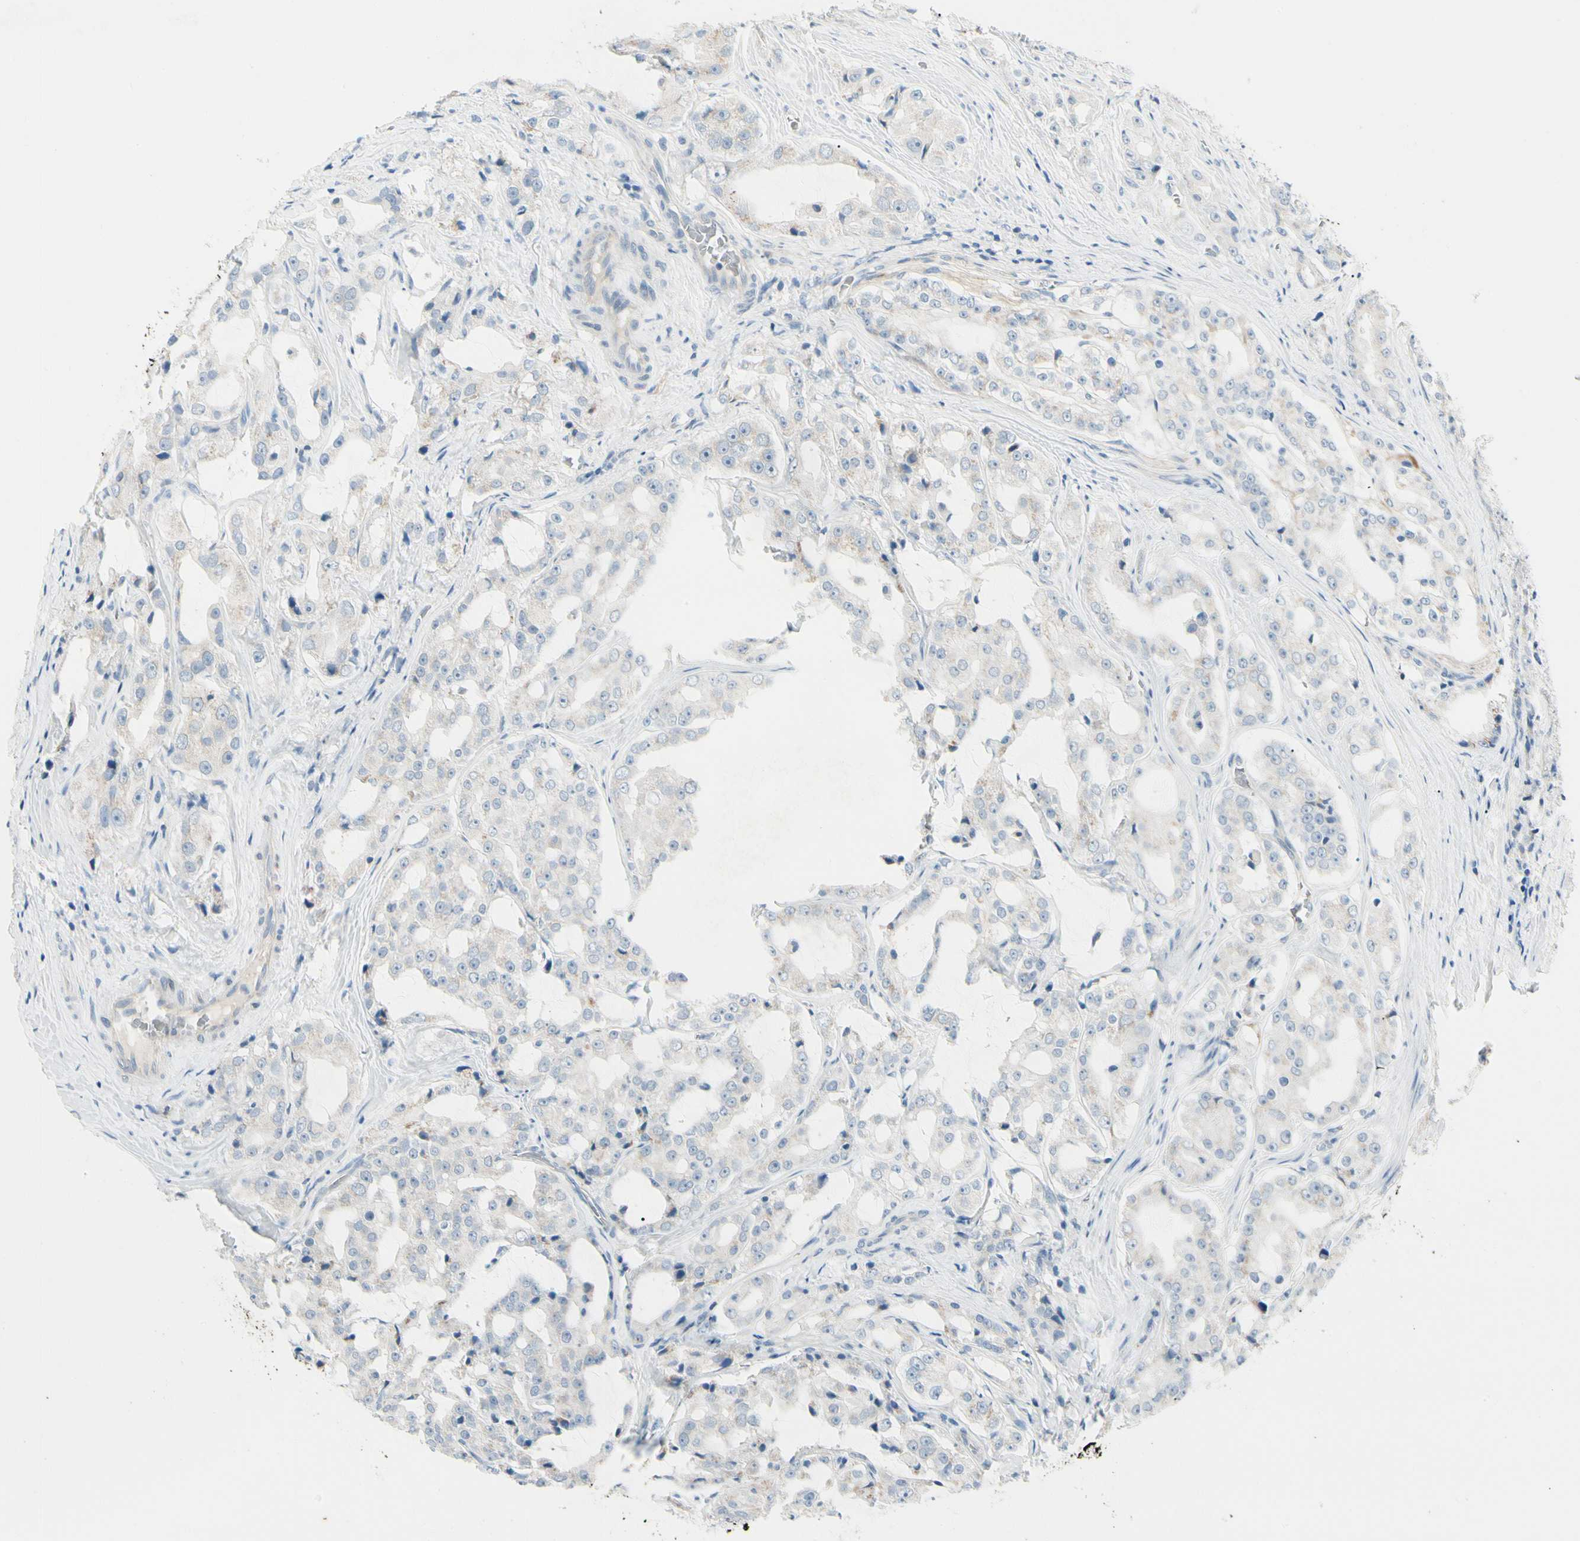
{"staining": {"intensity": "negative", "quantity": "none", "location": "none"}, "tissue": "prostate cancer", "cell_type": "Tumor cells", "image_type": "cancer", "snomed": [{"axis": "morphology", "description": "Adenocarcinoma, High grade"}, {"axis": "topography", "description": "Prostate"}], "caption": "The histopathology image exhibits no staining of tumor cells in prostate high-grade adenocarcinoma.", "gene": "ABCA3", "patient": {"sex": "male", "age": 73}}